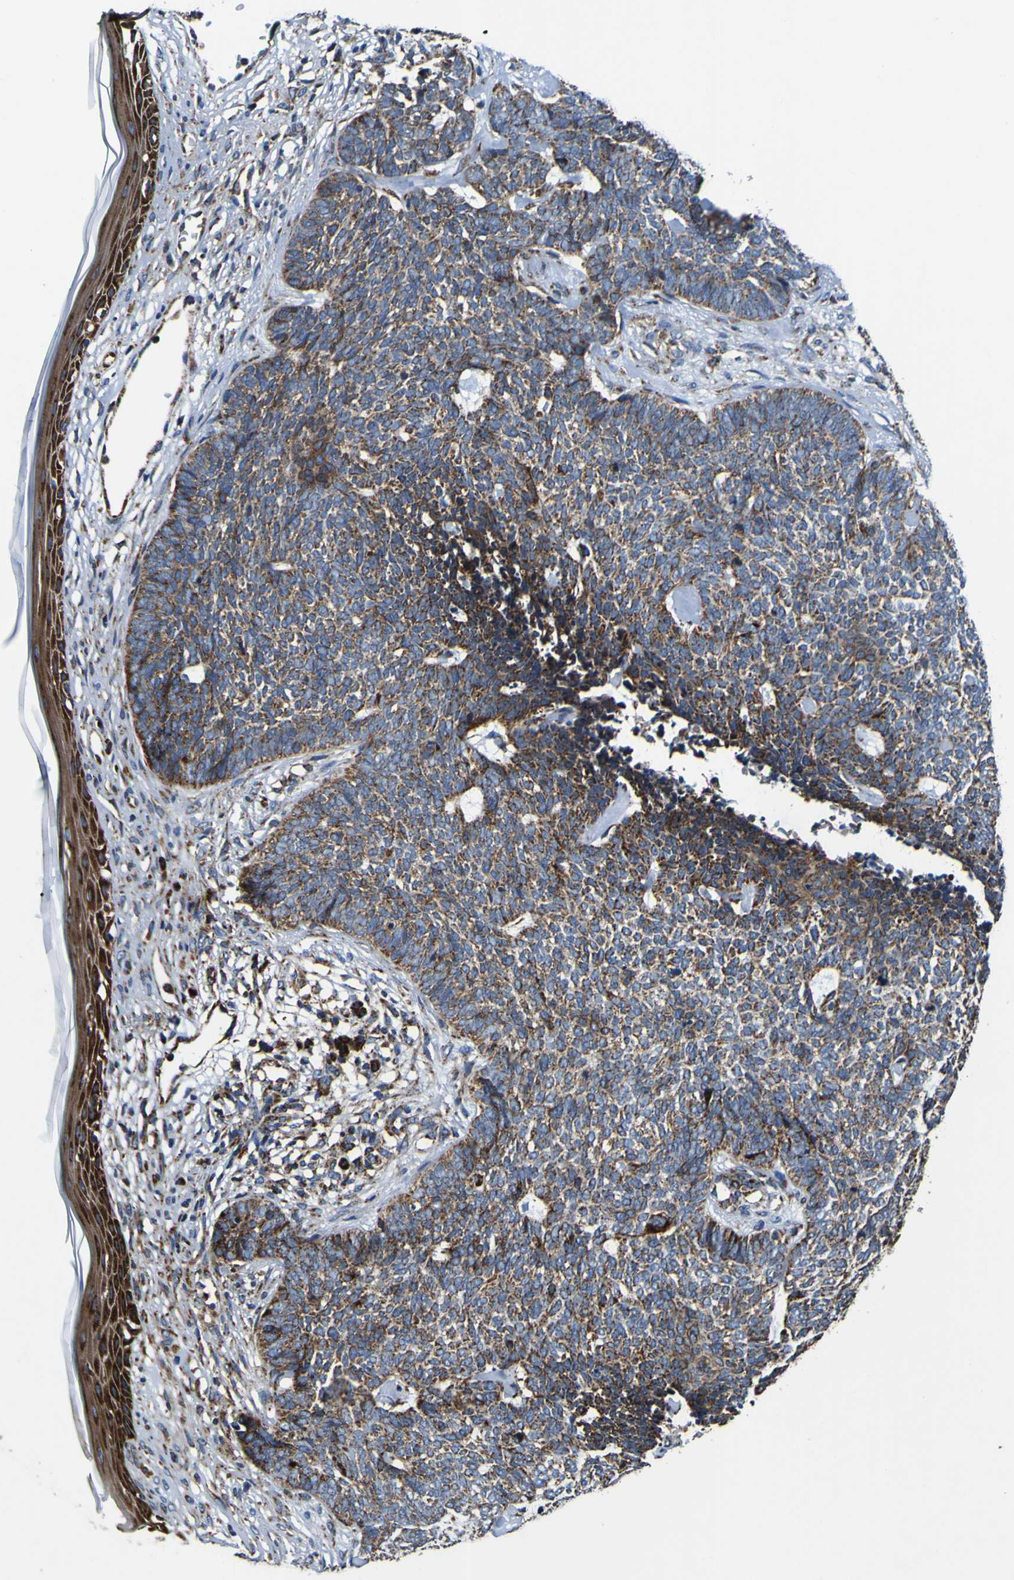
{"staining": {"intensity": "moderate", "quantity": ">75%", "location": "cytoplasmic/membranous"}, "tissue": "skin cancer", "cell_type": "Tumor cells", "image_type": "cancer", "snomed": [{"axis": "morphology", "description": "Basal cell carcinoma"}, {"axis": "topography", "description": "Skin"}], "caption": "Skin basal cell carcinoma stained with DAB IHC reveals medium levels of moderate cytoplasmic/membranous positivity in about >75% of tumor cells.", "gene": "PTRH2", "patient": {"sex": "female", "age": 84}}